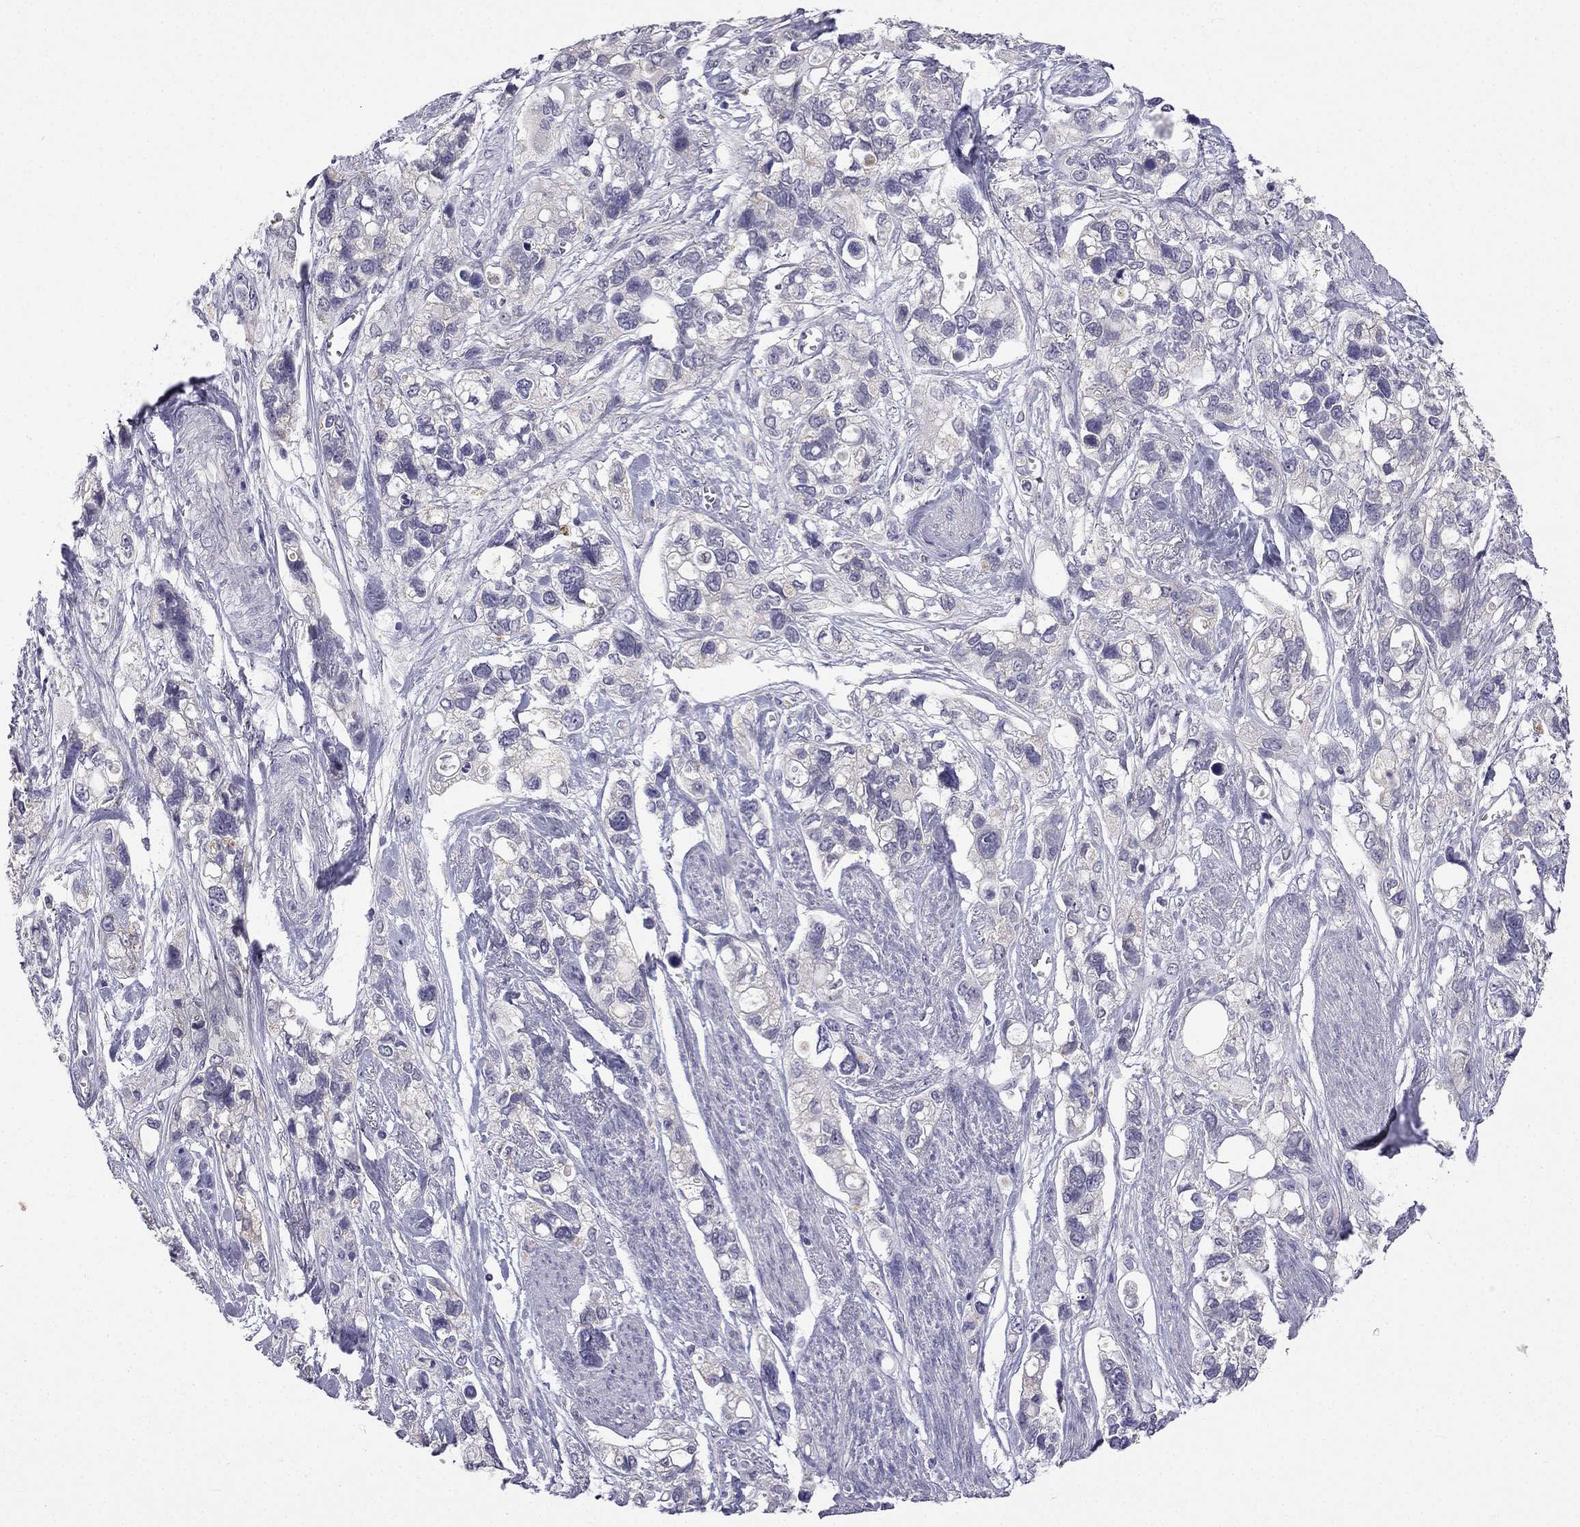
{"staining": {"intensity": "negative", "quantity": "none", "location": "none"}, "tissue": "stomach cancer", "cell_type": "Tumor cells", "image_type": "cancer", "snomed": [{"axis": "morphology", "description": "Adenocarcinoma, NOS"}, {"axis": "topography", "description": "Stomach, upper"}], "caption": "Micrograph shows no significant protein positivity in tumor cells of stomach cancer.", "gene": "C5orf49", "patient": {"sex": "female", "age": 81}}